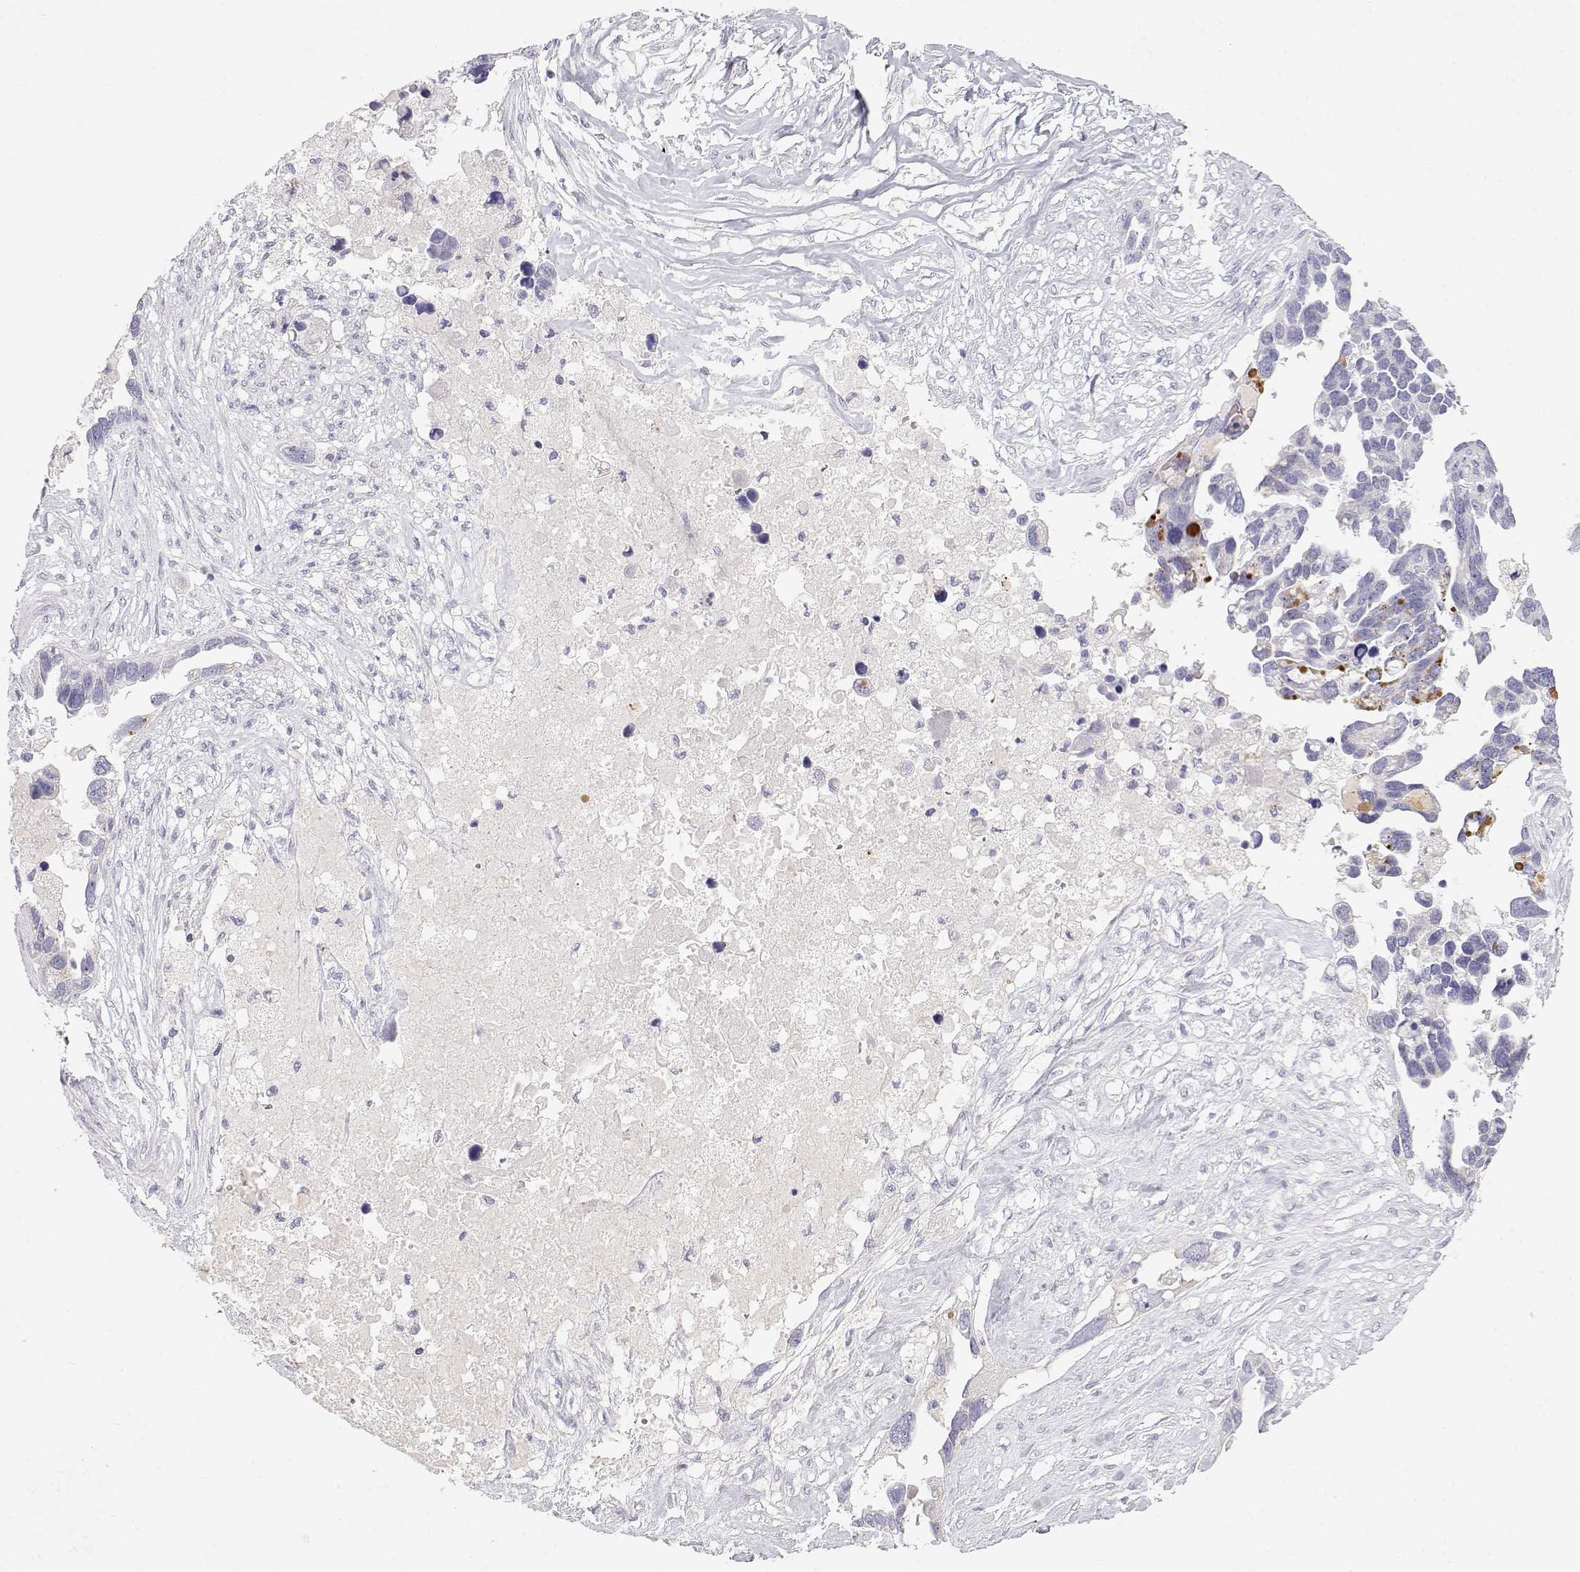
{"staining": {"intensity": "negative", "quantity": "none", "location": "none"}, "tissue": "ovarian cancer", "cell_type": "Tumor cells", "image_type": "cancer", "snomed": [{"axis": "morphology", "description": "Cystadenocarcinoma, serous, NOS"}, {"axis": "topography", "description": "Ovary"}], "caption": "This is an immunohistochemistry (IHC) photomicrograph of human ovarian cancer (serous cystadenocarcinoma). There is no positivity in tumor cells.", "gene": "CDHR1", "patient": {"sex": "female", "age": 54}}